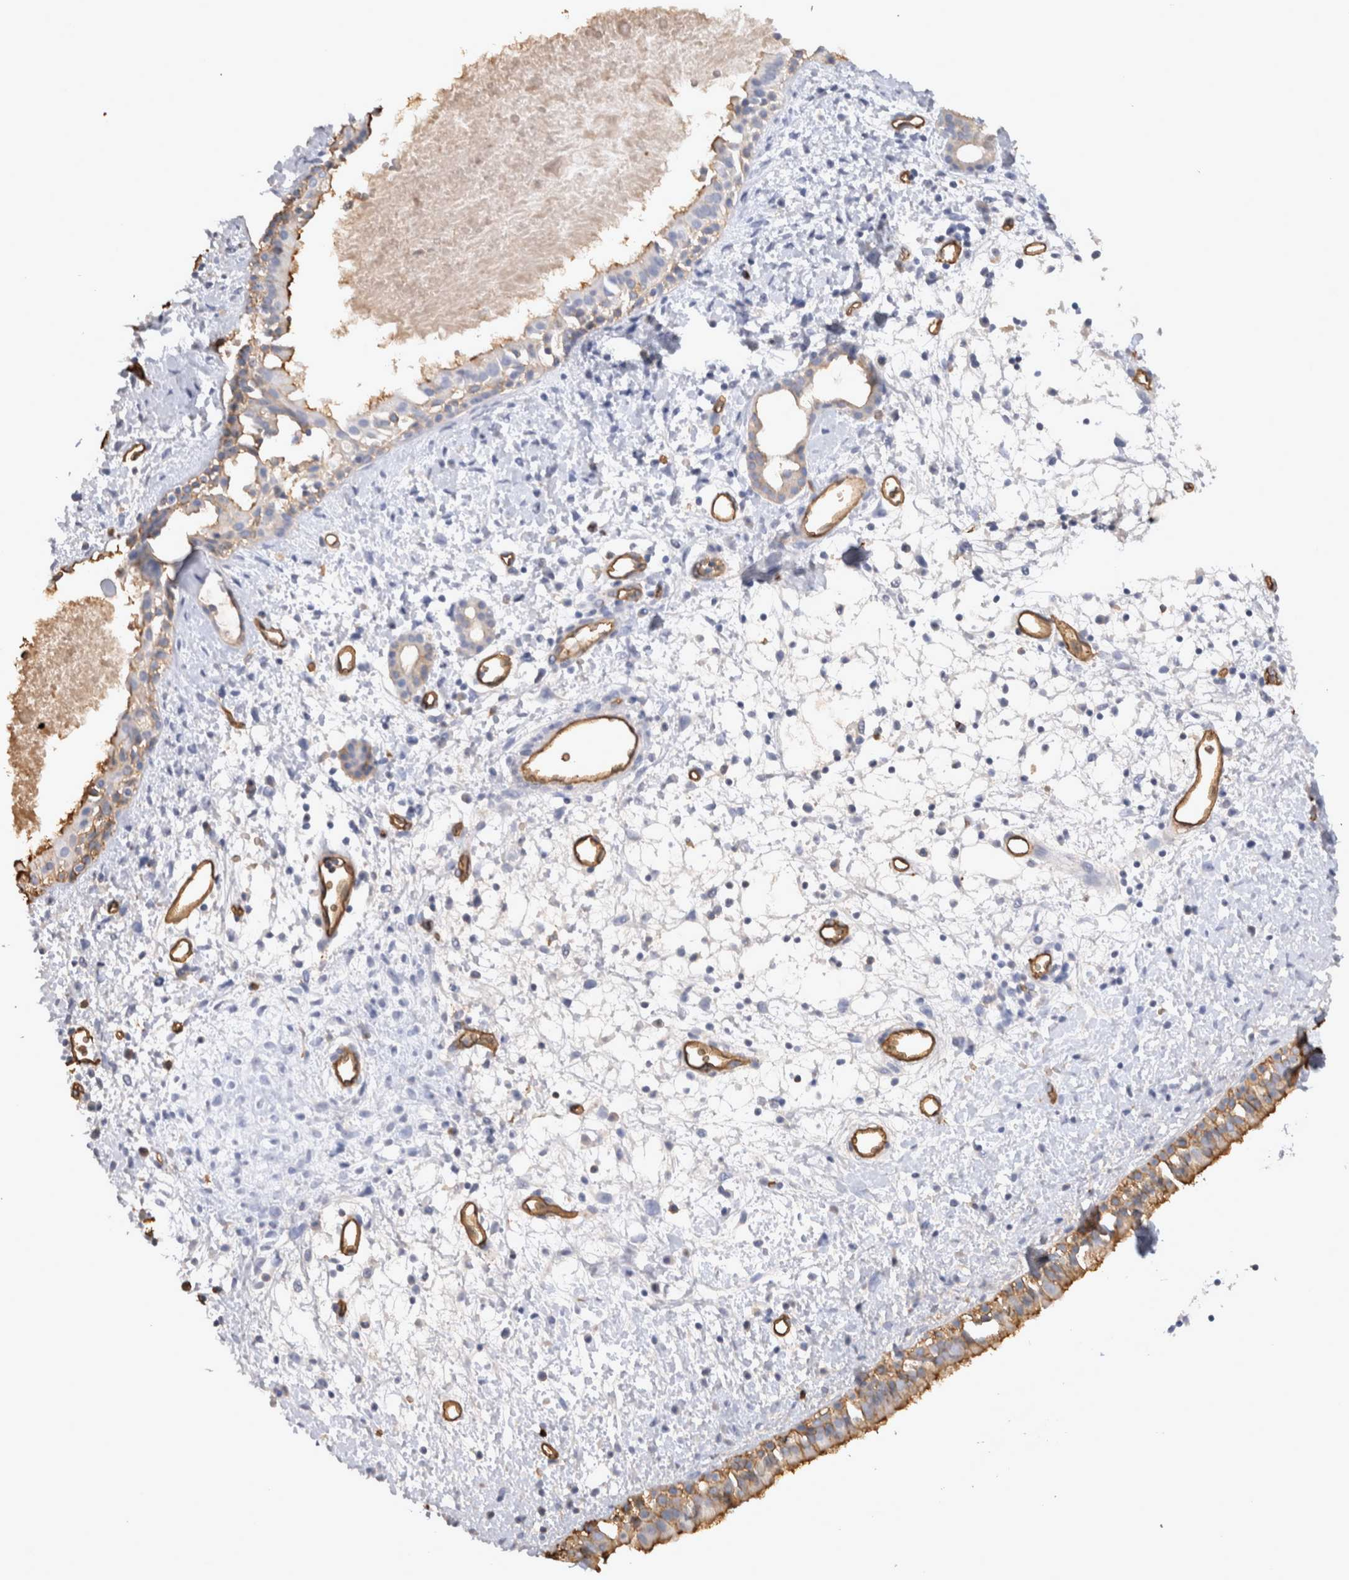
{"staining": {"intensity": "moderate", "quantity": "25%-75%", "location": "cytoplasmic/membranous"}, "tissue": "nasopharynx", "cell_type": "Respiratory epithelial cells", "image_type": "normal", "snomed": [{"axis": "morphology", "description": "Normal tissue, NOS"}, {"axis": "topography", "description": "Nasopharynx"}], "caption": "The histopathology image reveals staining of unremarkable nasopharynx, revealing moderate cytoplasmic/membranous protein staining (brown color) within respiratory epithelial cells.", "gene": "IL17RC", "patient": {"sex": "male", "age": 22}}